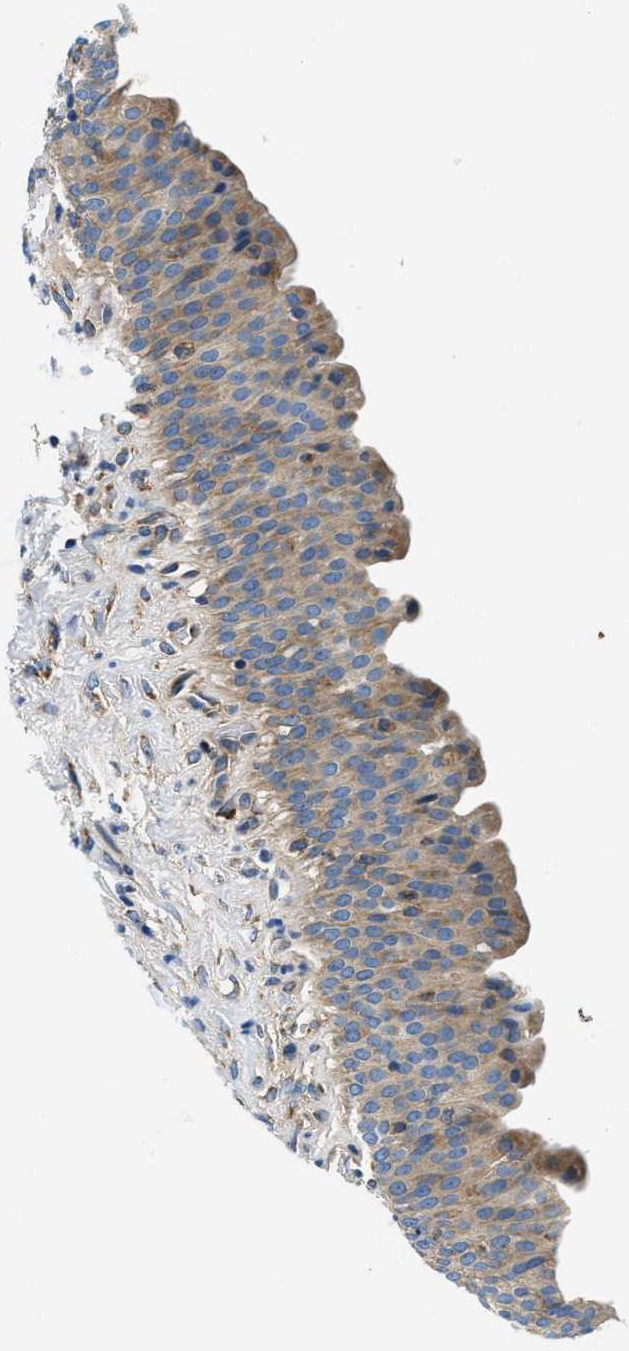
{"staining": {"intensity": "moderate", "quantity": ">75%", "location": "cytoplasmic/membranous"}, "tissue": "urinary bladder", "cell_type": "Urothelial cells", "image_type": "normal", "snomed": [{"axis": "morphology", "description": "Normal tissue, NOS"}, {"axis": "topography", "description": "Urinary bladder"}], "caption": "Brown immunohistochemical staining in normal human urinary bladder demonstrates moderate cytoplasmic/membranous positivity in approximately >75% of urothelial cells.", "gene": "SAMD4B", "patient": {"sex": "female", "age": 79}}